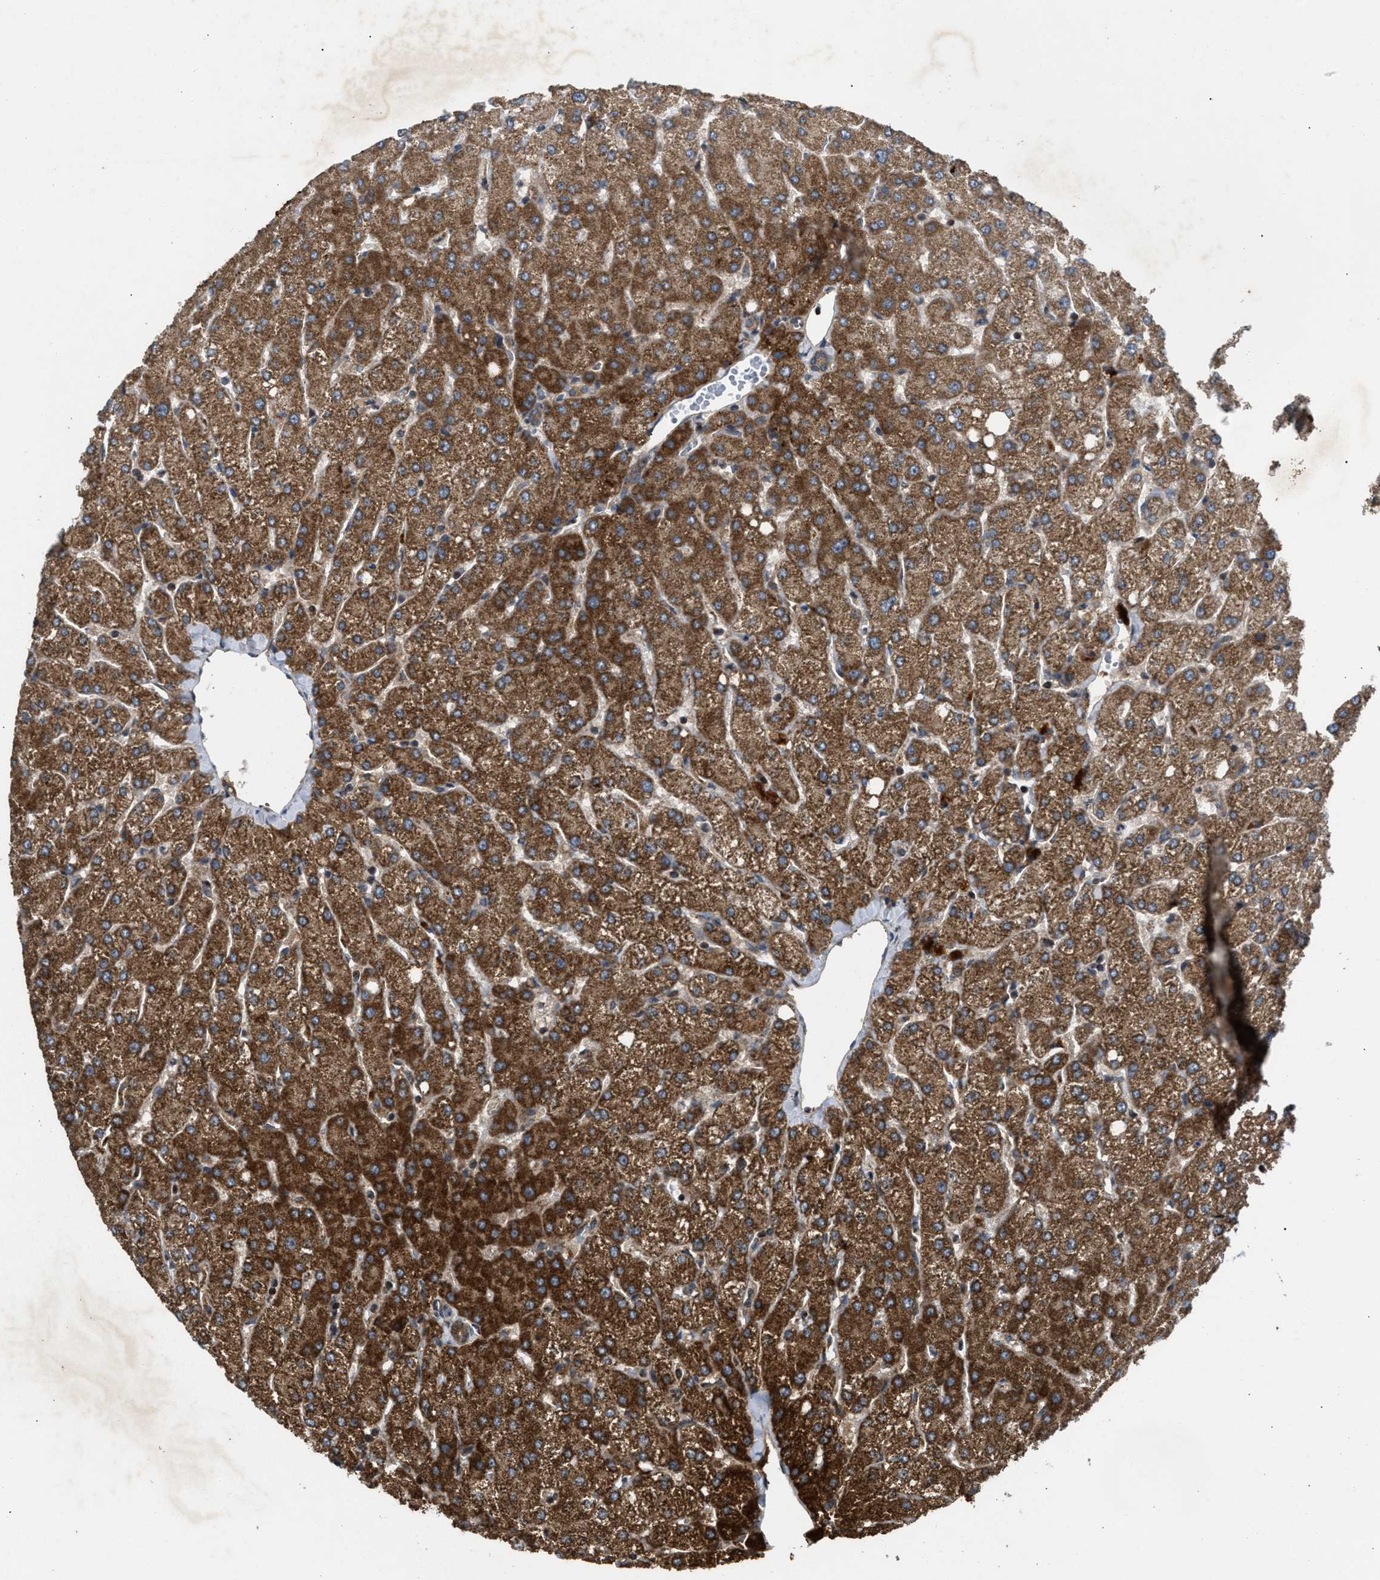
{"staining": {"intensity": "weak", "quantity": ">75%", "location": "cytoplasmic/membranous"}, "tissue": "liver", "cell_type": "Cholangiocytes", "image_type": "normal", "snomed": [{"axis": "morphology", "description": "Normal tissue, NOS"}, {"axis": "topography", "description": "Liver"}], "caption": "Protein analysis of normal liver shows weak cytoplasmic/membranous staining in about >75% of cholangiocytes. The protein of interest is stained brown, and the nuclei are stained in blue (DAB IHC with brightfield microscopy, high magnification).", "gene": "TACO1", "patient": {"sex": "female", "age": 54}}